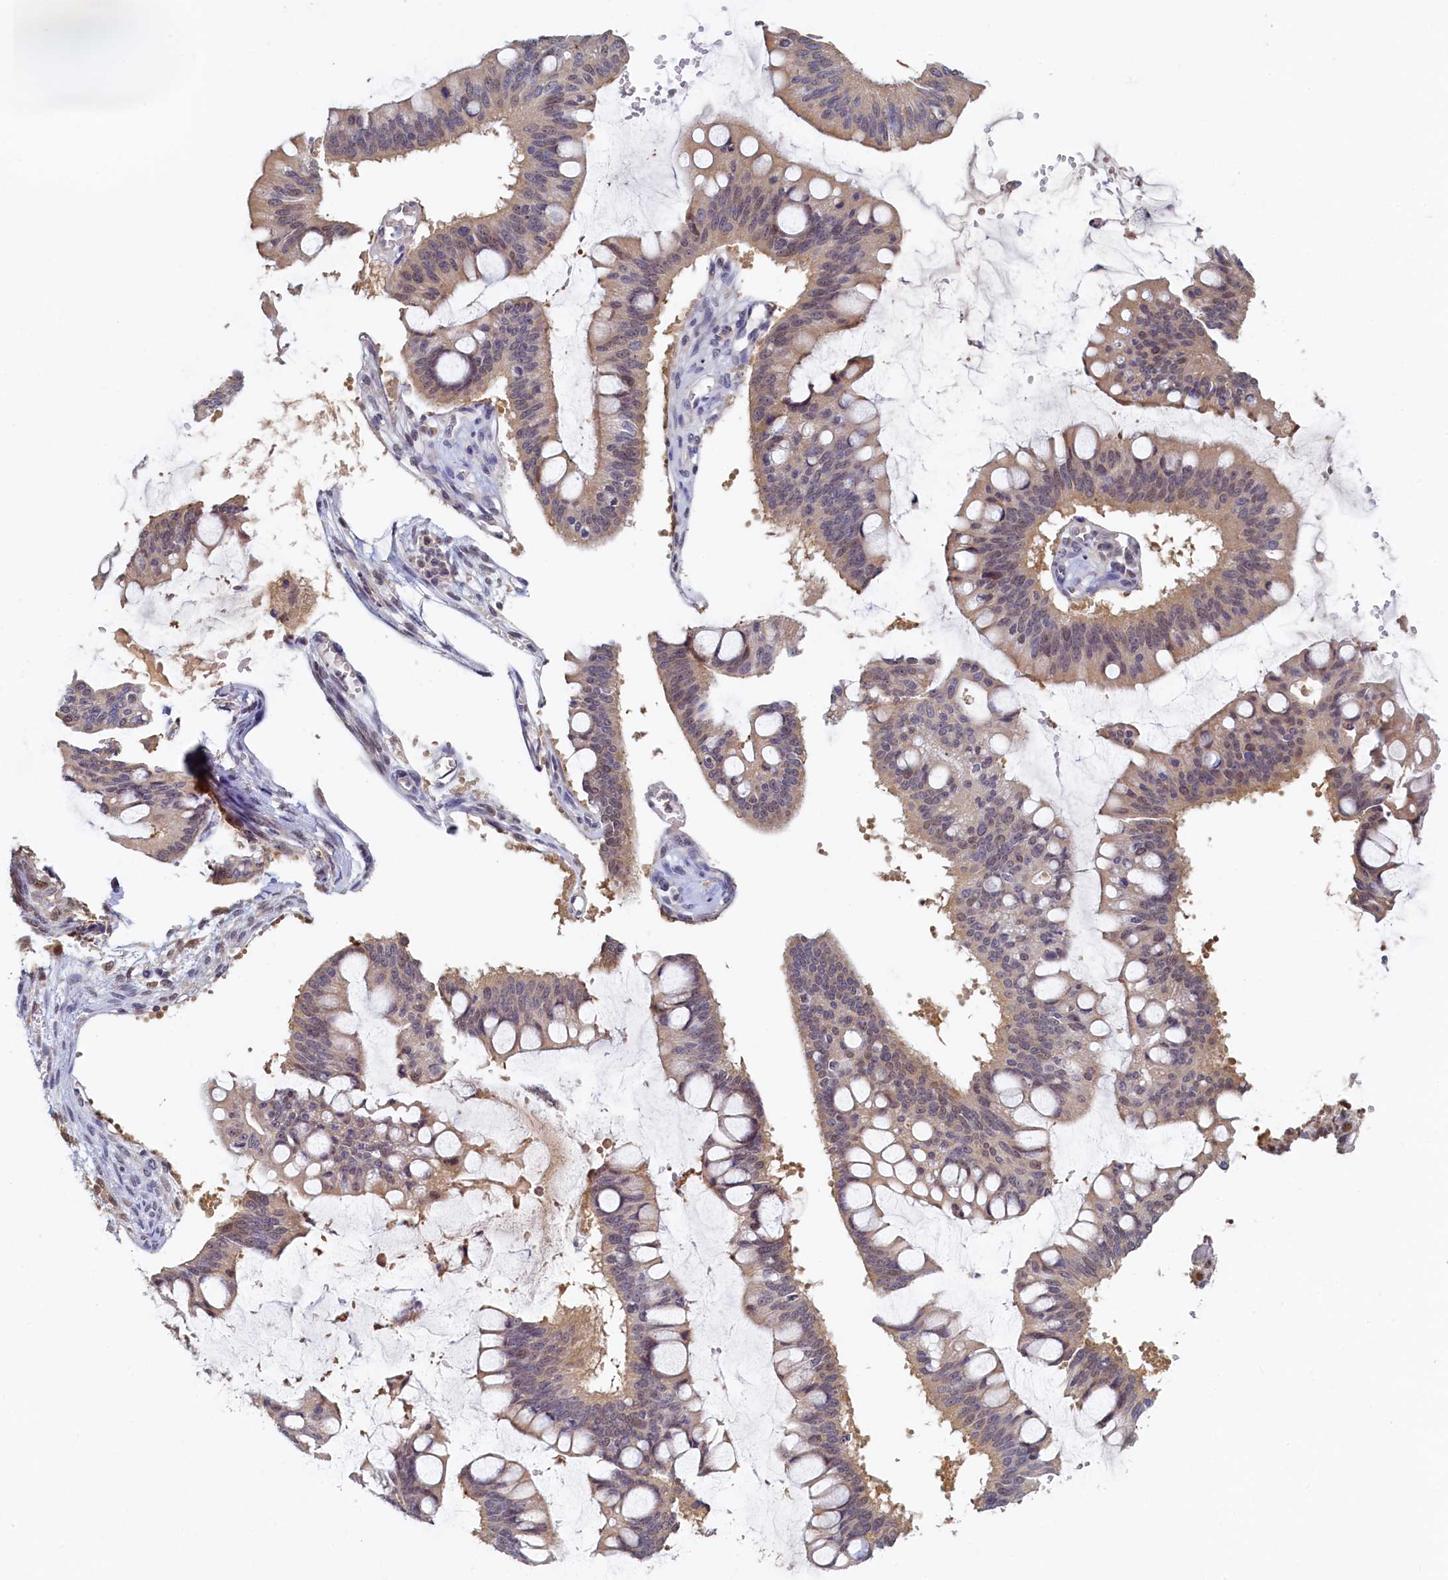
{"staining": {"intensity": "moderate", "quantity": ">75%", "location": "cytoplasmic/membranous"}, "tissue": "ovarian cancer", "cell_type": "Tumor cells", "image_type": "cancer", "snomed": [{"axis": "morphology", "description": "Cystadenocarcinoma, mucinous, NOS"}, {"axis": "topography", "description": "Ovary"}], "caption": "Protein expression analysis of ovarian cancer (mucinous cystadenocarcinoma) shows moderate cytoplasmic/membranous positivity in about >75% of tumor cells.", "gene": "PAAF1", "patient": {"sex": "female", "age": 73}}